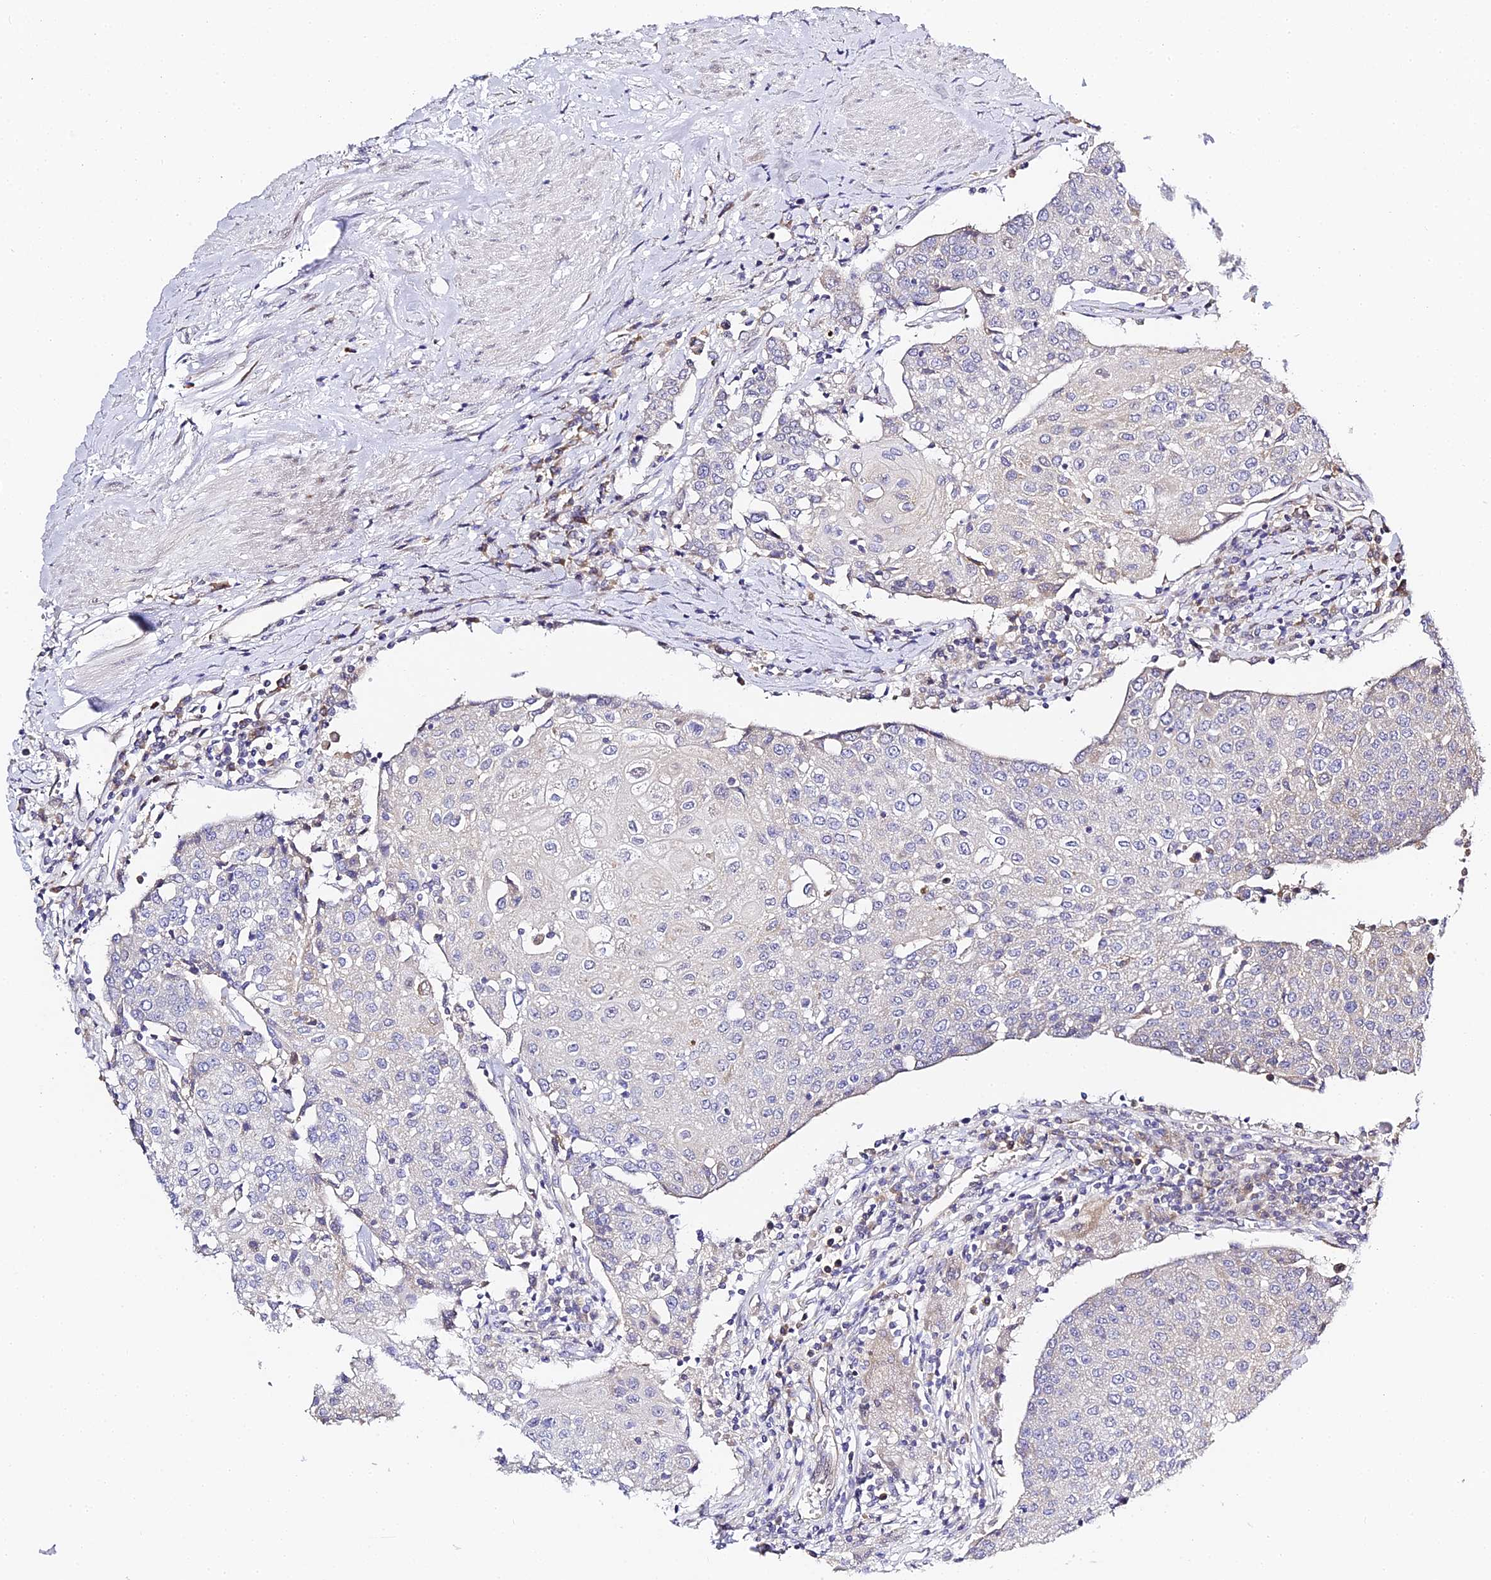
{"staining": {"intensity": "weak", "quantity": "<25%", "location": "cytoplasmic/membranous"}, "tissue": "urothelial cancer", "cell_type": "Tumor cells", "image_type": "cancer", "snomed": [{"axis": "morphology", "description": "Urothelial carcinoma, High grade"}, {"axis": "topography", "description": "Urinary bladder"}], "caption": "This is an IHC micrograph of urothelial cancer. There is no staining in tumor cells.", "gene": "SERP1", "patient": {"sex": "female", "age": 85}}